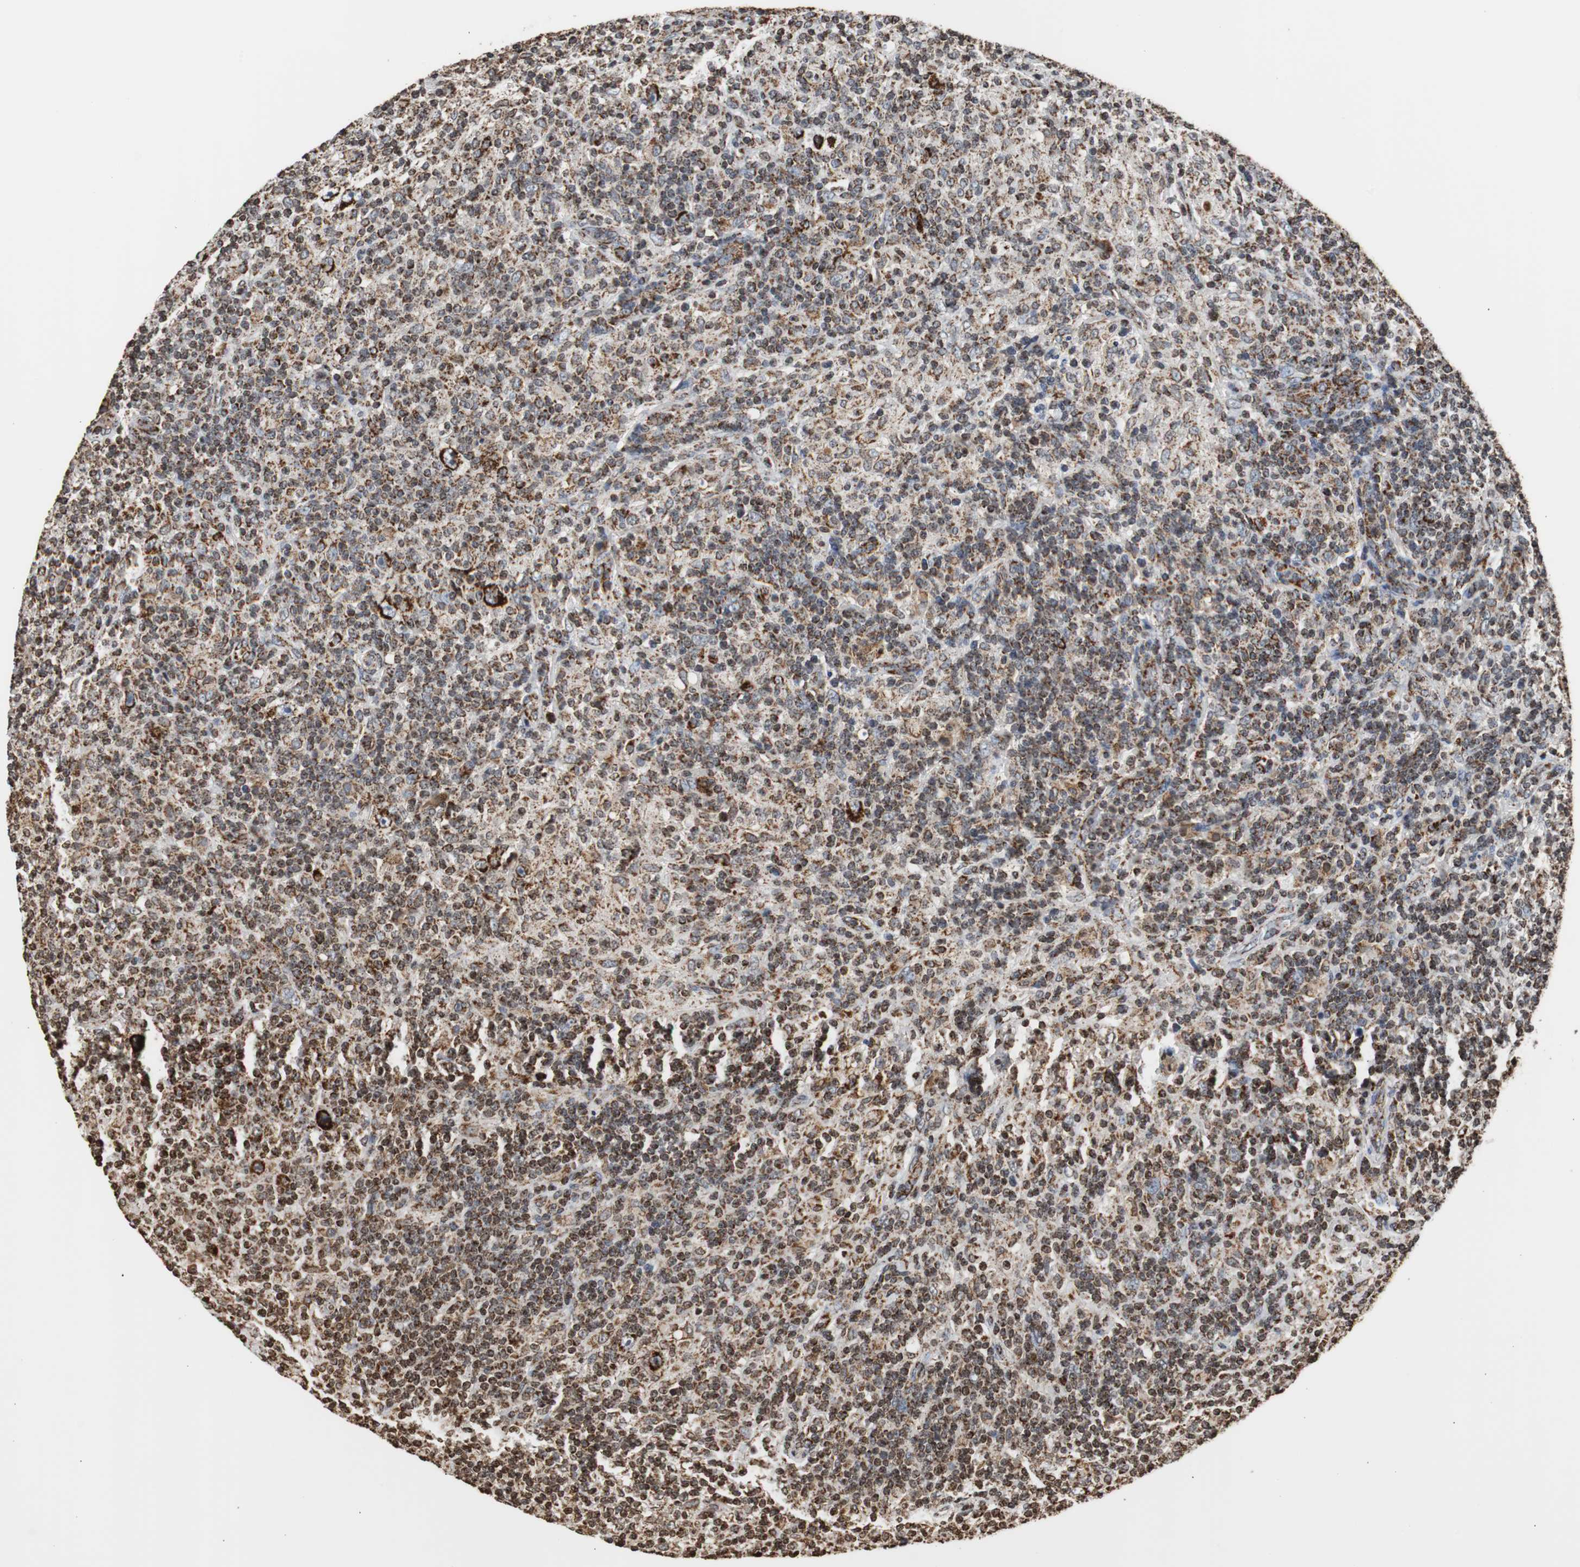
{"staining": {"intensity": "moderate", "quantity": ">75%", "location": "cytoplasmic/membranous"}, "tissue": "lymphoma", "cell_type": "Tumor cells", "image_type": "cancer", "snomed": [{"axis": "morphology", "description": "Hodgkin's disease, NOS"}, {"axis": "topography", "description": "Lymph node"}], "caption": "An image of Hodgkin's disease stained for a protein exhibits moderate cytoplasmic/membranous brown staining in tumor cells.", "gene": "HSPA9", "patient": {"sex": "male", "age": 70}}